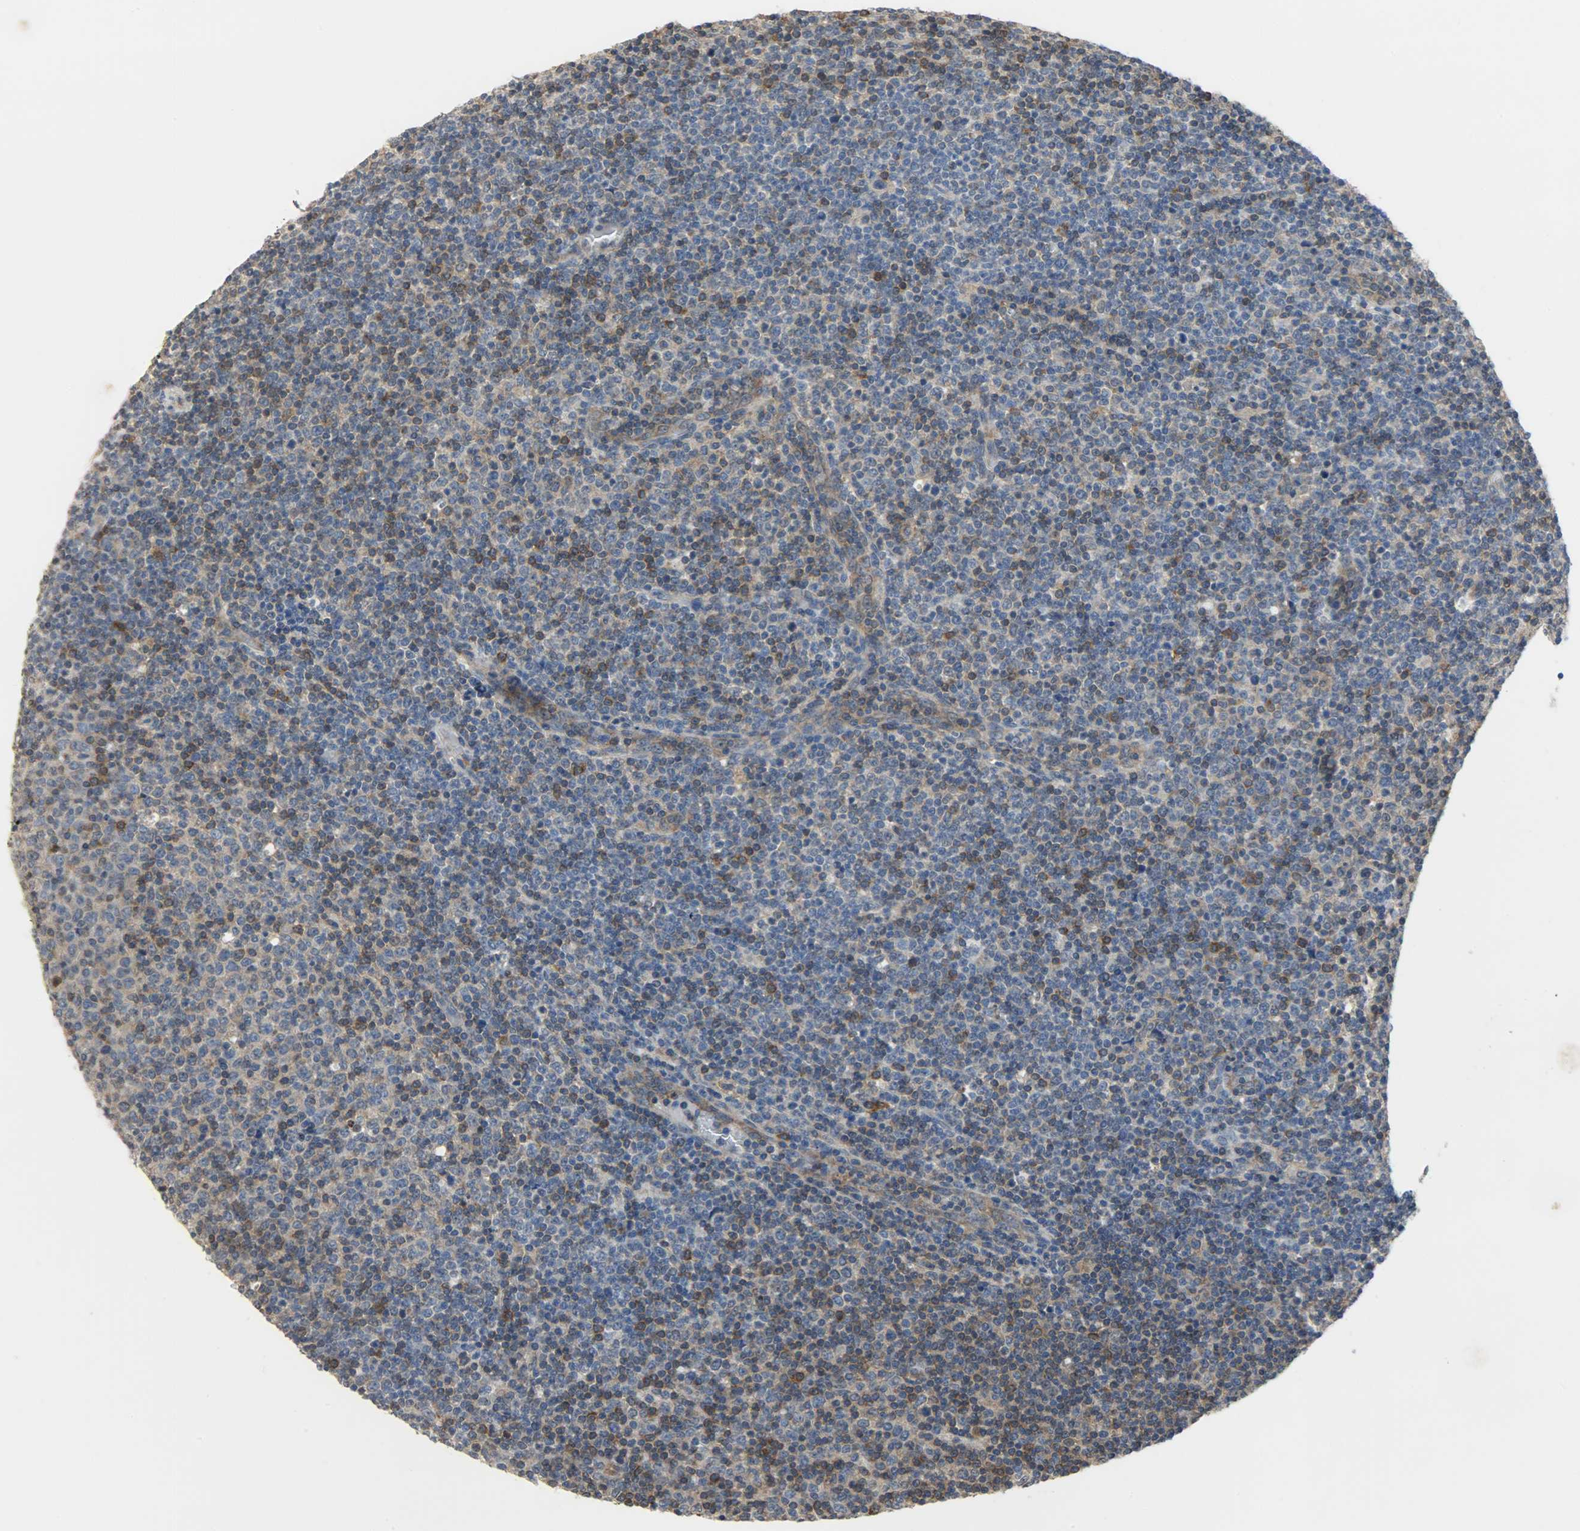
{"staining": {"intensity": "moderate", "quantity": "25%-75%", "location": "cytoplasmic/membranous"}, "tissue": "lymphoma", "cell_type": "Tumor cells", "image_type": "cancer", "snomed": [{"axis": "morphology", "description": "Malignant lymphoma, non-Hodgkin's type, Low grade"}, {"axis": "topography", "description": "Lymph node"}], "caption": "This photomicrograph displays malignant lymphoma, non-Hodgkin's type (low-grade) stained with immunohistochemistry to label a protein in brown. The cytoplasmic/membranous of tumor cells show moderate positivity for the protein. Nuclei are counter-stained blue.", "gene": "TRIM21", "patient": {"sex": "male", "age": 70}}